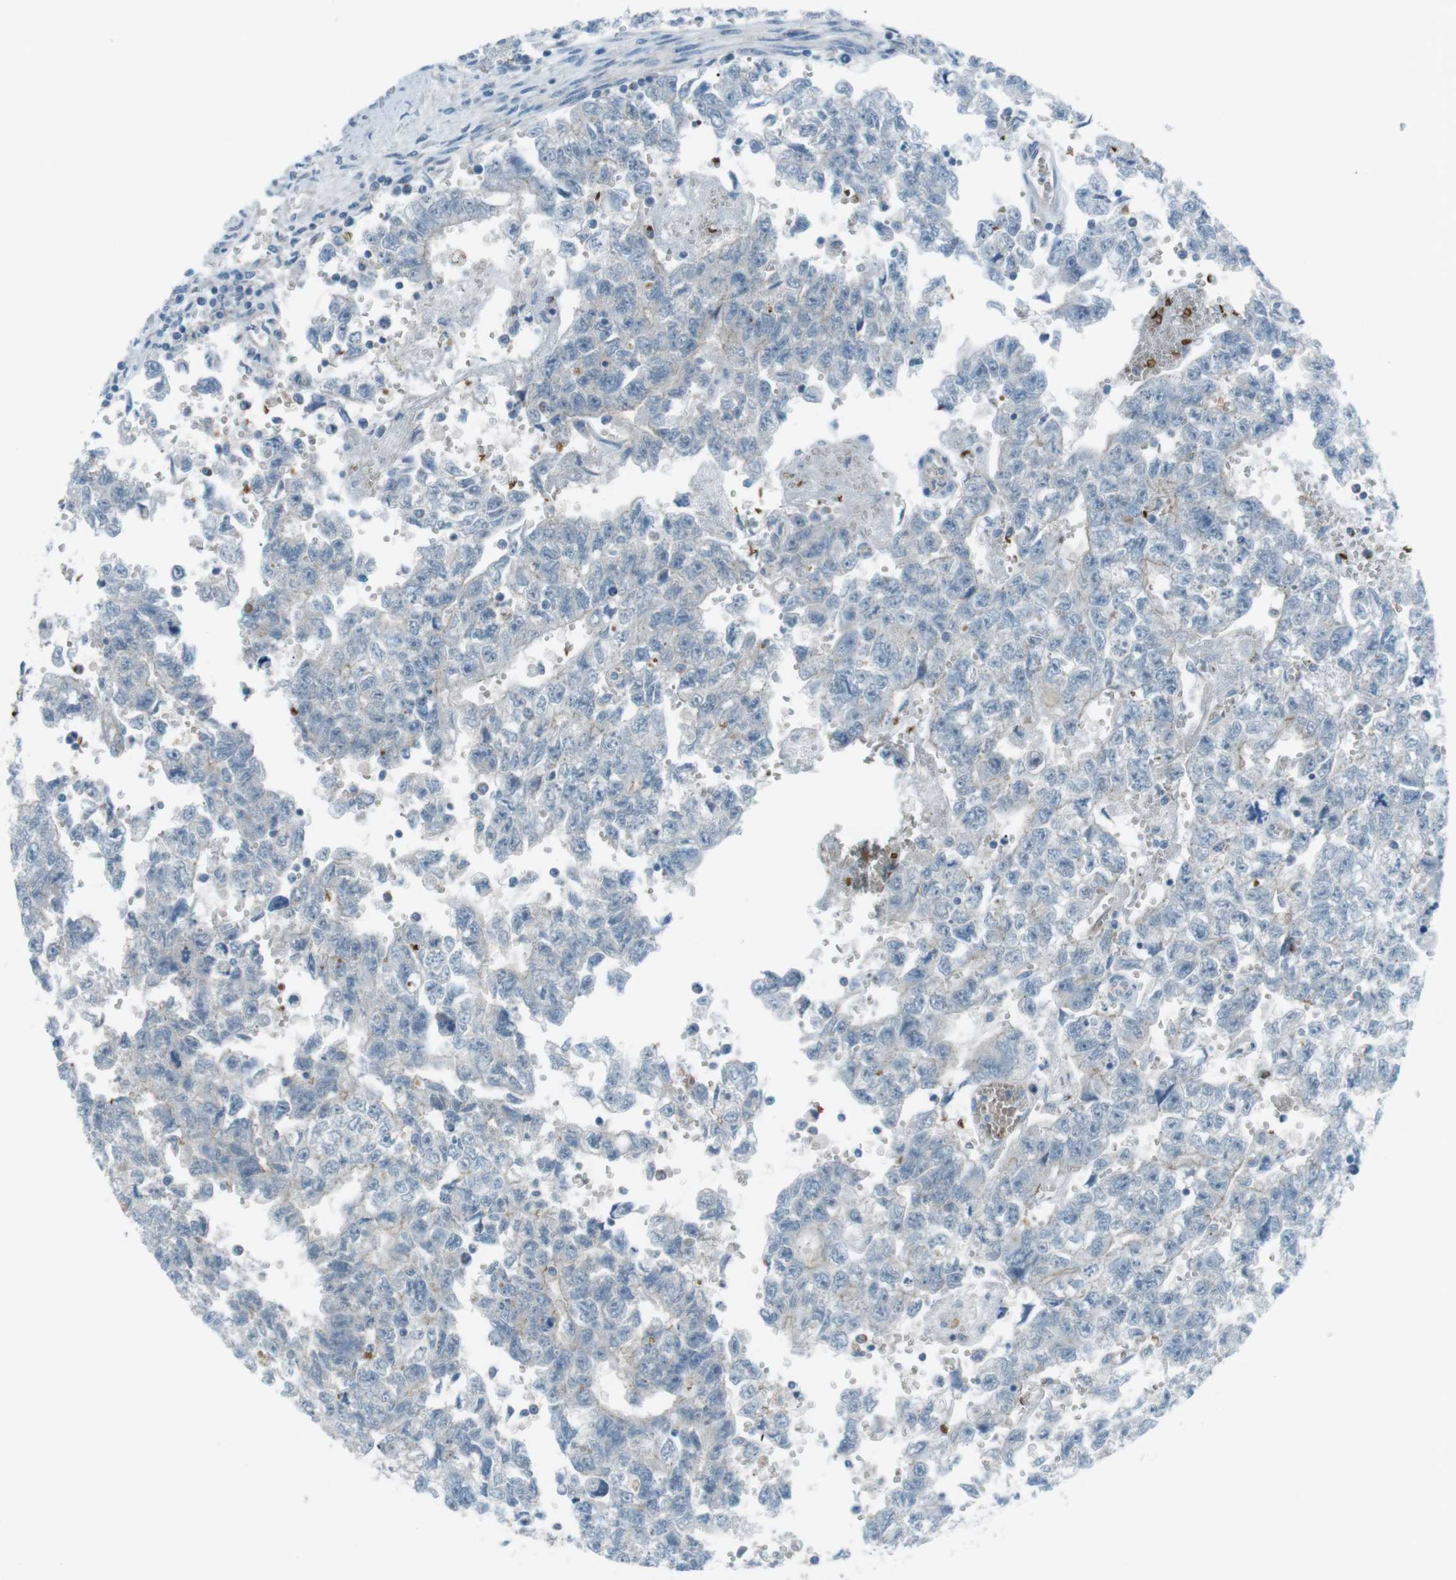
{"staining": {"intensity": "weak", "quantity": "<25%", "location": "cytoplasmic/membranous"}, "tissue": "testis cancer", "cell_type": "Tumor cells", "image_type": "cancer", "snomed": [{"axis": "morphology", "description": "Seminoma, NOS"}, {"axis": "morphology", "description": "Carcinoma, Embryonal, NOS"}, {"axis": "topography", "description": "Testis"}], "caption": "This is a image of immunohistochemistry (IHC) staining of testis embryonal carcinoma, which shows no staining in tumor cells. (DAB immunohistochemistry, high magnification).", "gene": "SPTA1", "patient": {"sex": "male", "age": 38}}